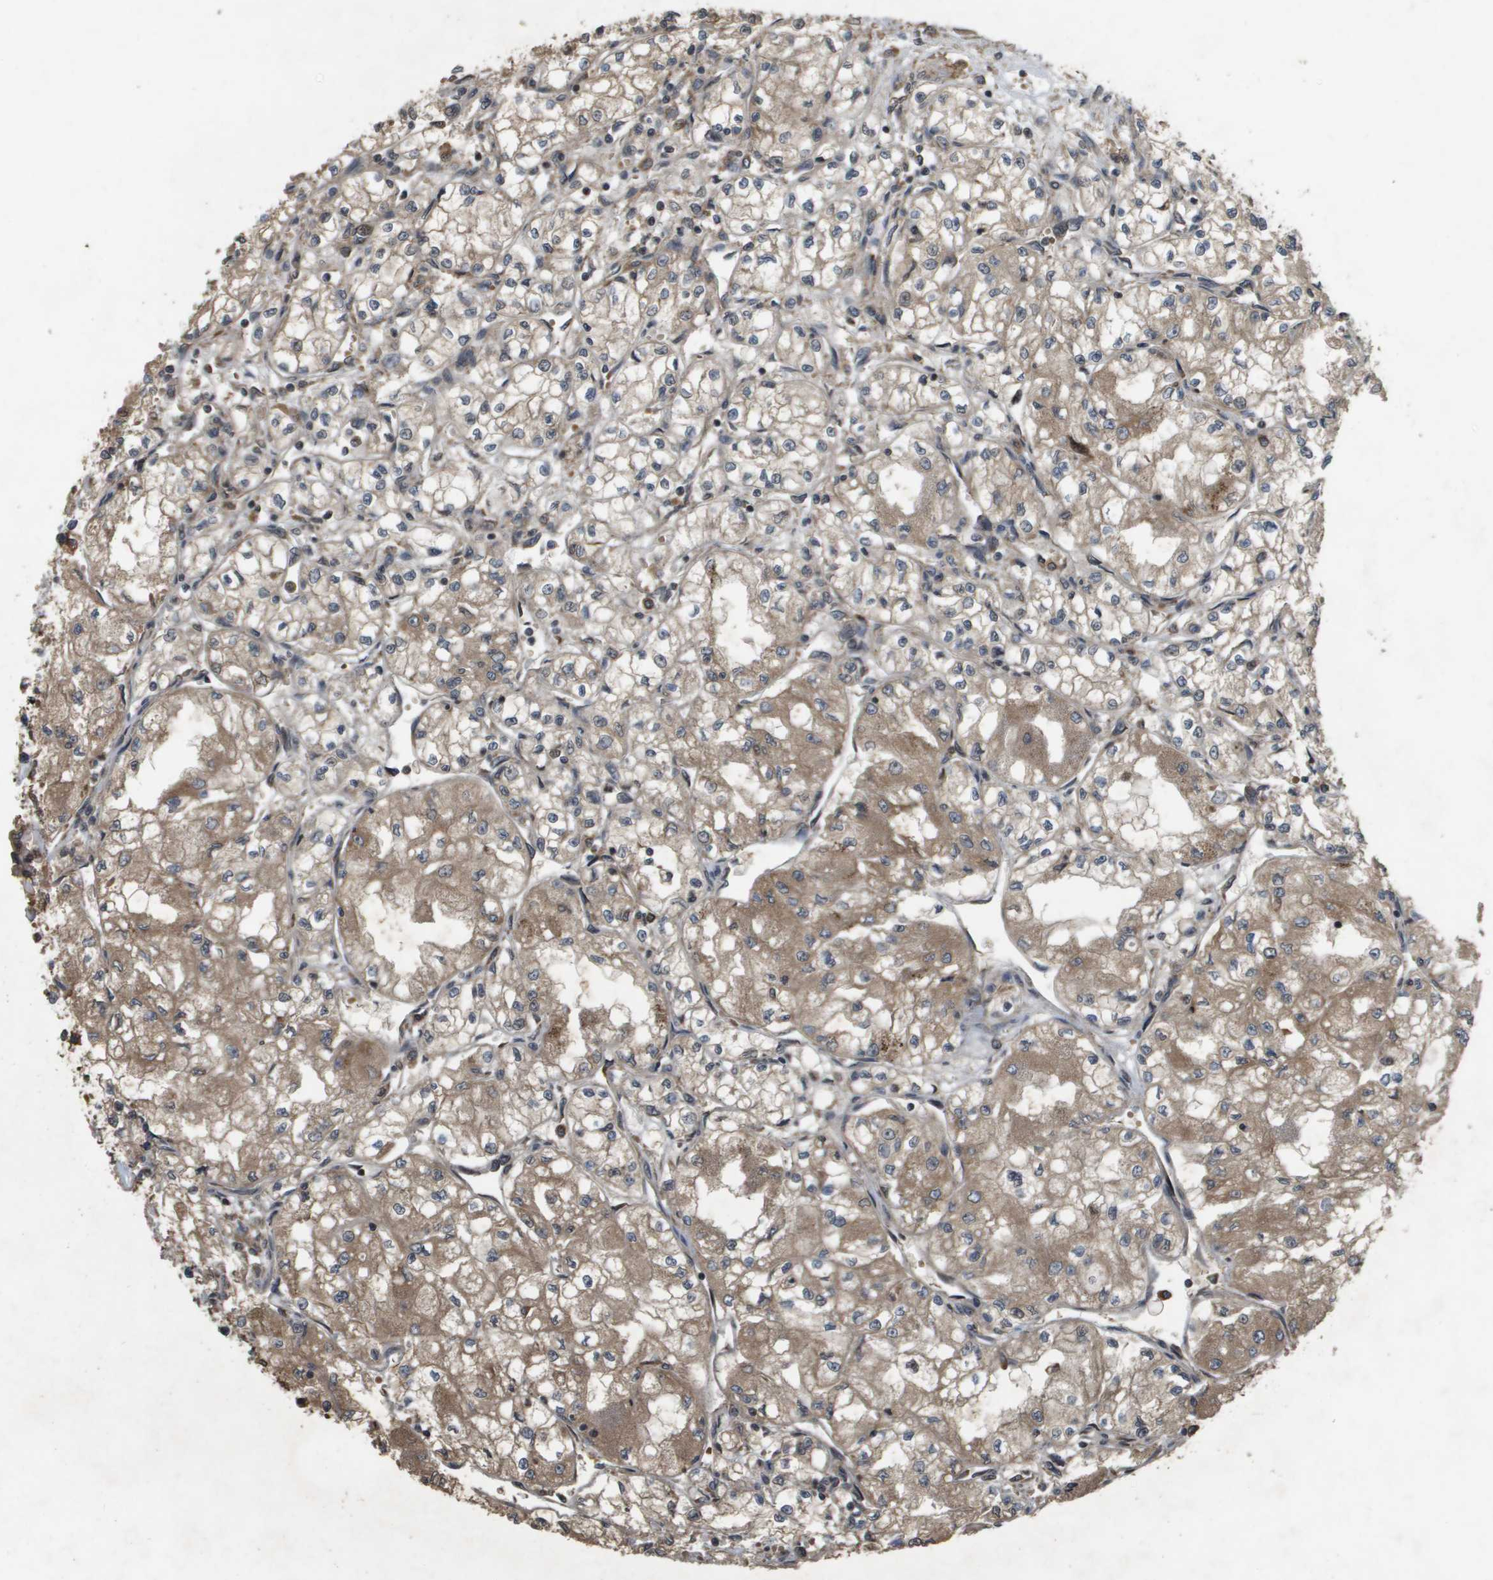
{"staining": {"intensity": "weak", "quantity": ">75%", "location": "cytoplasmic/membranous"}, "tissue": "renal cancer", "cell_type": "Tumor cells", "image_type": "cancer", "snomed": [{"axis": "morphology", "description": "Normal tissue, NOS"}, {"axis": "morphology", "description": "Adenocarcinoma, NOS"}, {"axis": "topography", "description": "Kidney"}], "caption": "Tumor cells demonstrate weak cytoplasmic/membranous positivity in approximately >75% of cells in renal adenocarcinoma.", "gene": "SPTLC1", "patient": {"sex": "male", "age": 59}}